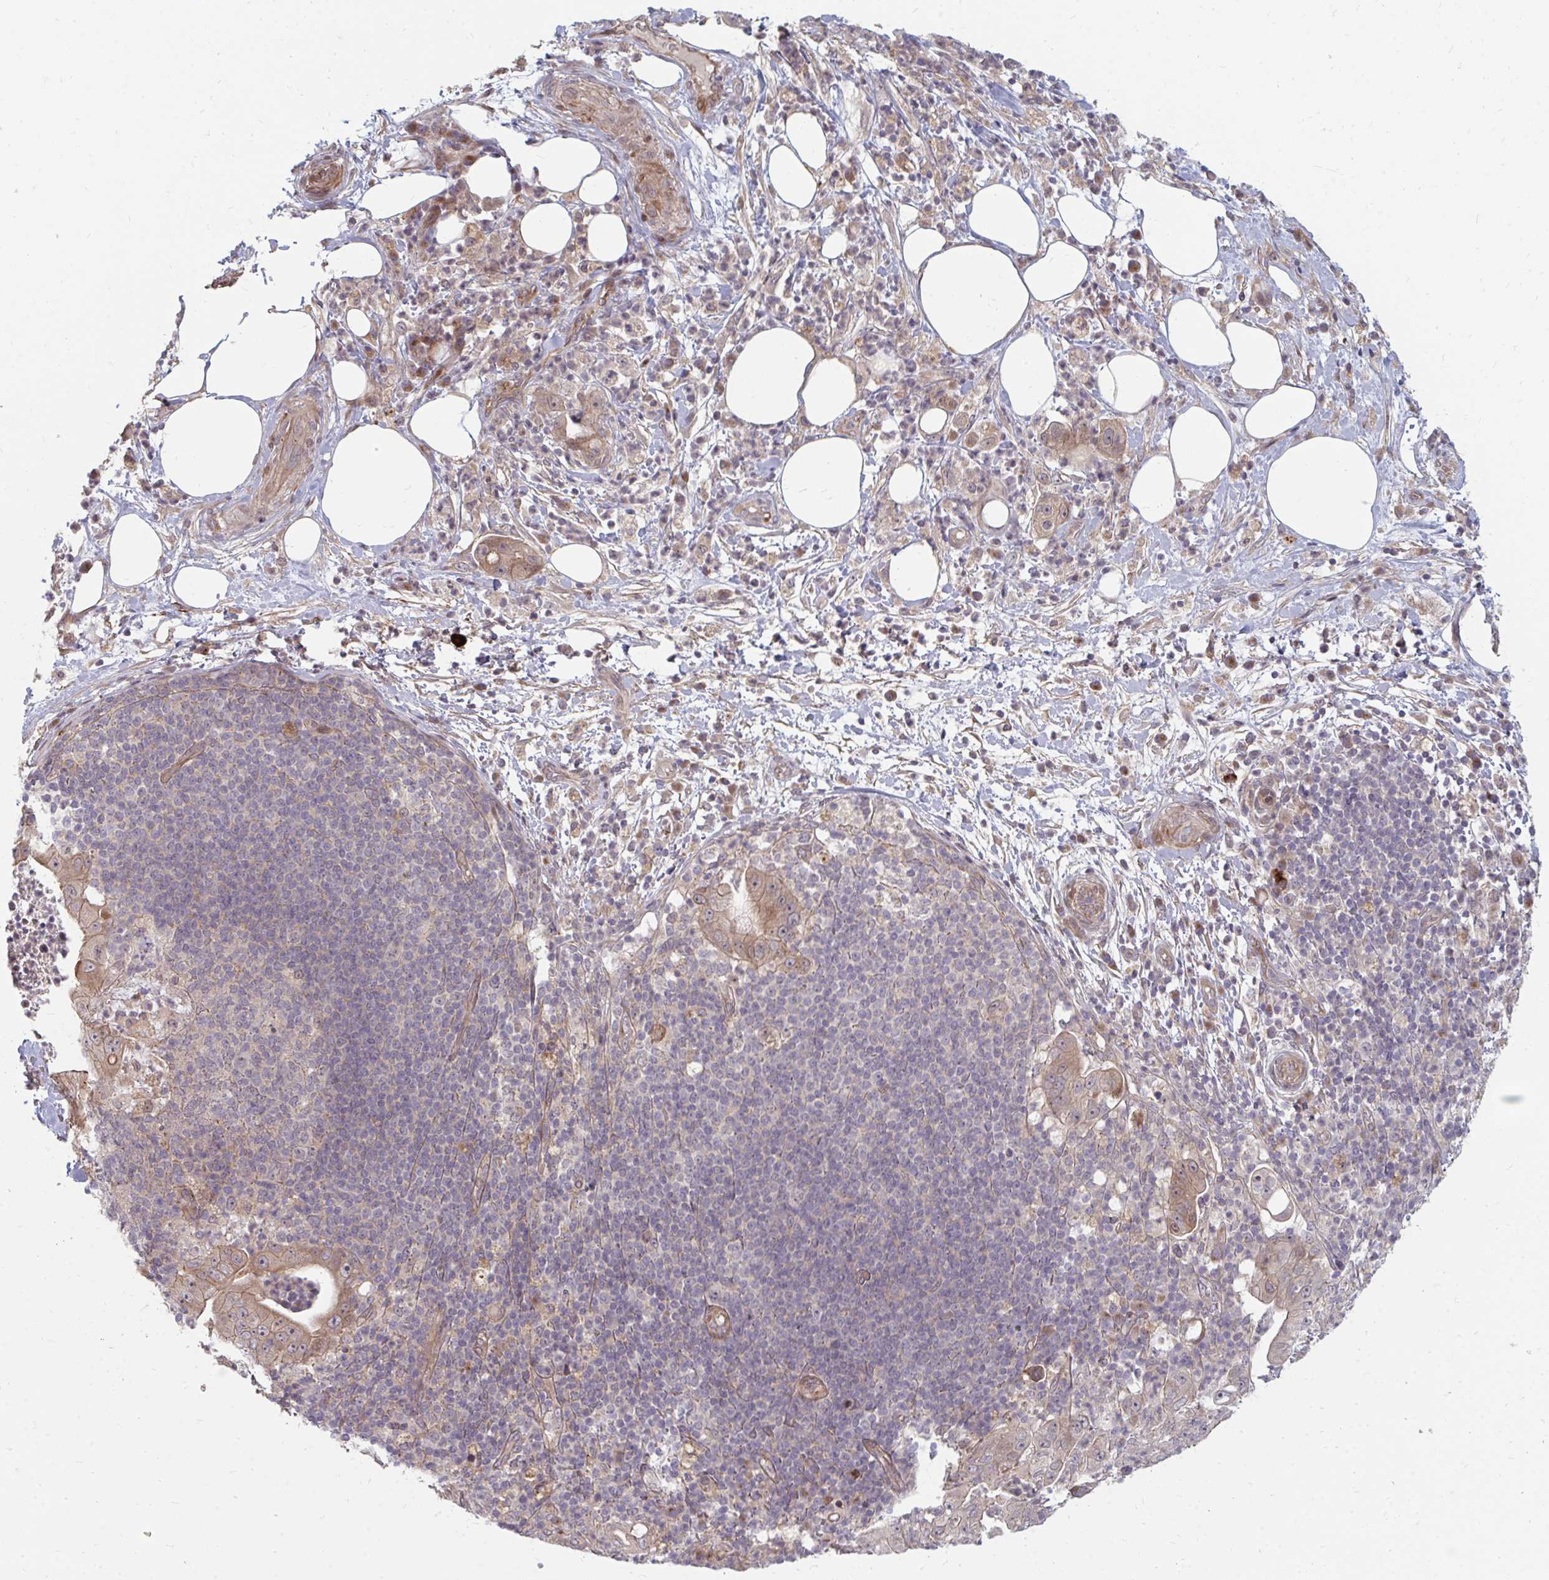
{"staining": {"intensity": "weak", "quantity": ">75%", "location": "cytoplasmic/membranous"}, "tissue": "pancreatic cancer", "cell_type": "Tumor cells", "image_type": "cancer", "snomed": [{"axis": "morphology", "description": "Adenocarcinoma, NOS"}, {"axis": "topography", "description": "Pancreas"}], "caption": "Adenocarcinoma (pancreatic) was stained to show a protein in brown. There is low levels of weak cytoplasmic/membranous staining in about >75% of tumor cells. The staining is performed using DAB brown chromogen to label protein expression. The nuclei are counter-stained blue using hematoxylin.", "gene": "ZNF285", "patient": {"sex": "male", "age": 71}}